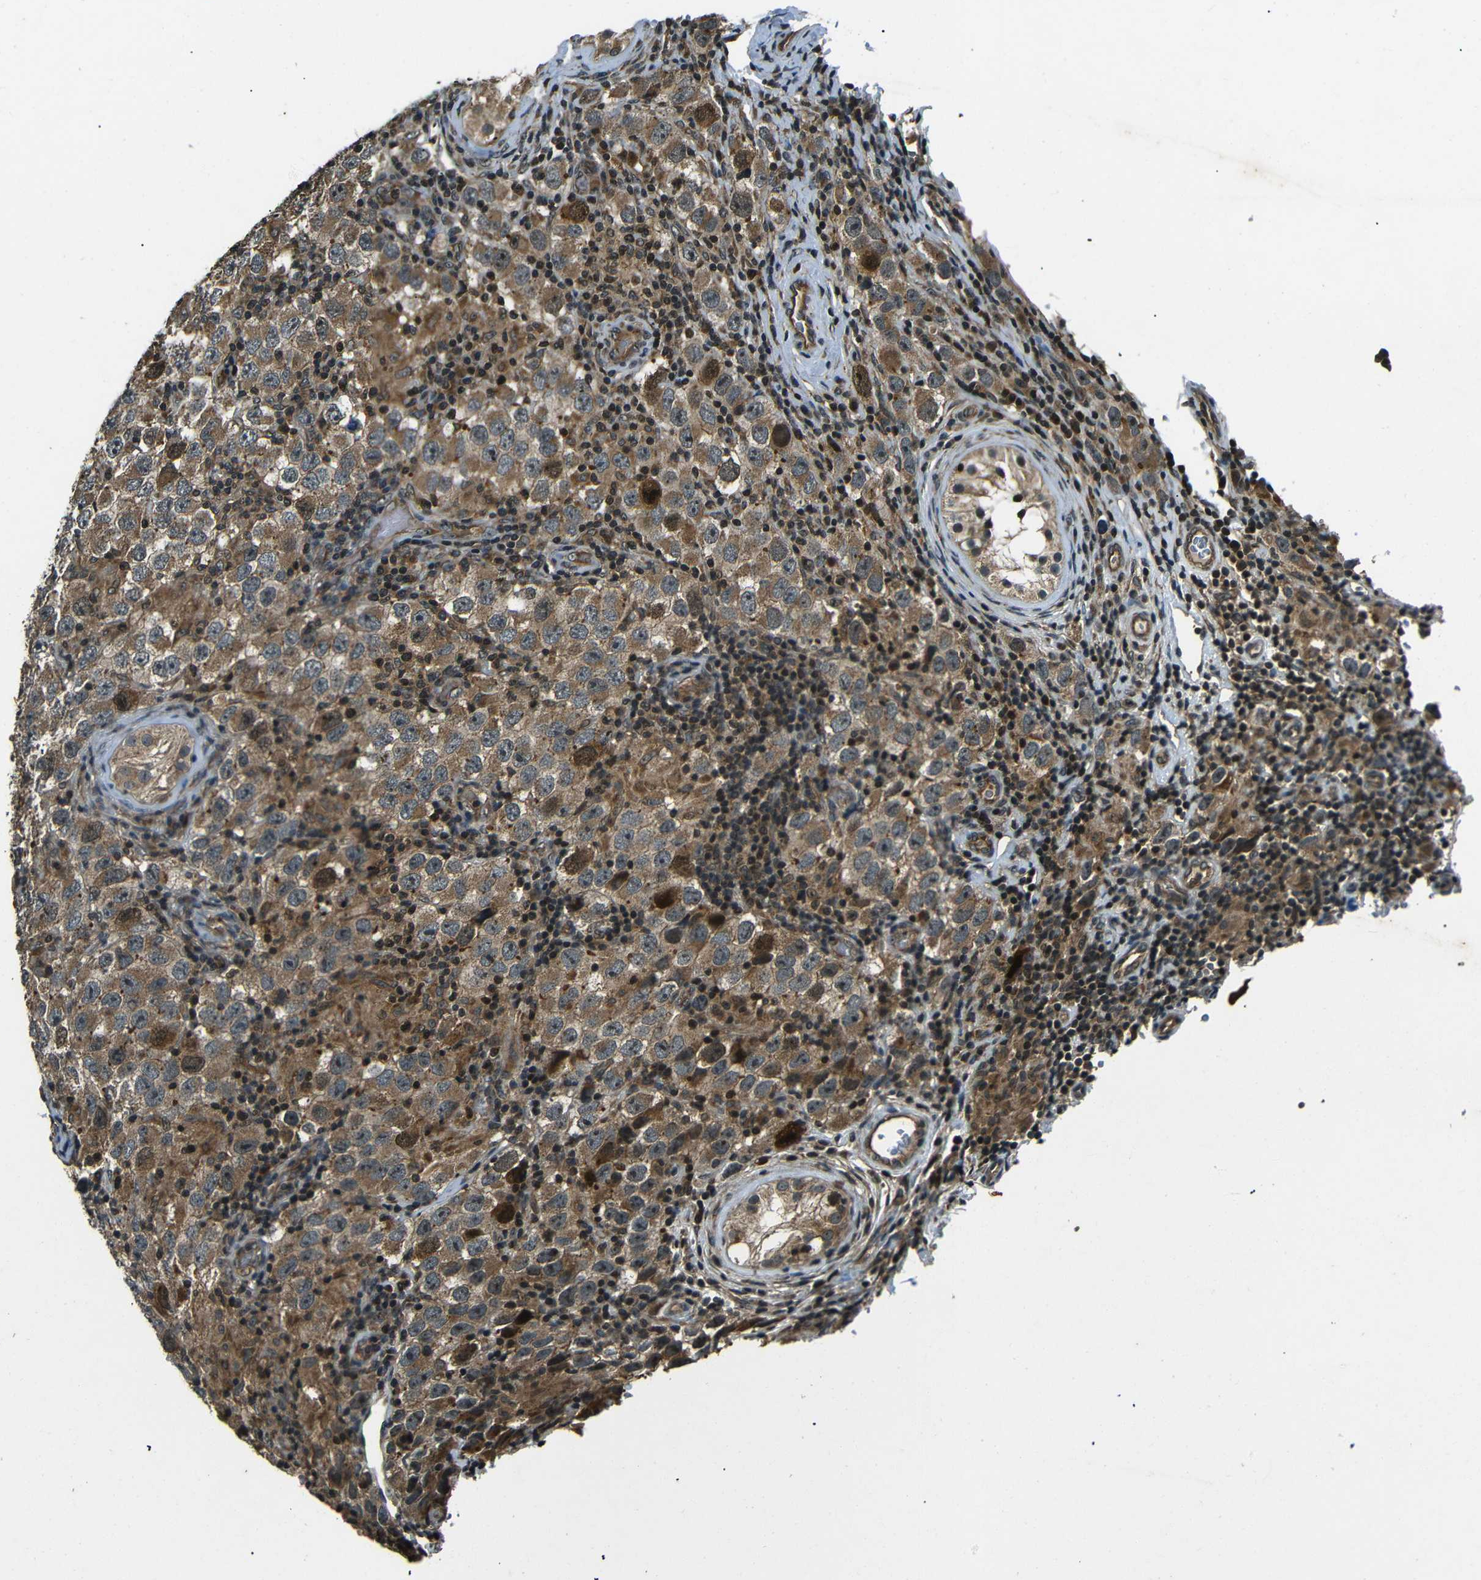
{"staining": {"intensity": "moderate", "quantity": ">75%", "location": "cytoplasmic/membranous,nuclear"}, "tissue": "testis cancer", "cell_type": "Tumor cells", "image_type": "cancer", "snomed": [{"axis": "morphology", "description": "Carcinoma, Embryonal, NOS"}, {"axis": "topography", "description": "Testis"}], "caption": "Immunohistochemistry (IHC) image of neoplastic tissue: human embryonal carcinoma (testis) stained using immunohistochemistry exhibits medium levels of moderate protein expression localized specifically in the cytoplasmic/membranous and nuclear of tumor cells, appearing as a cytoplasmic/membranous and nuclear brown color.", "gene": "PLK2", "patient": {"sex": "male", "age": 21}}